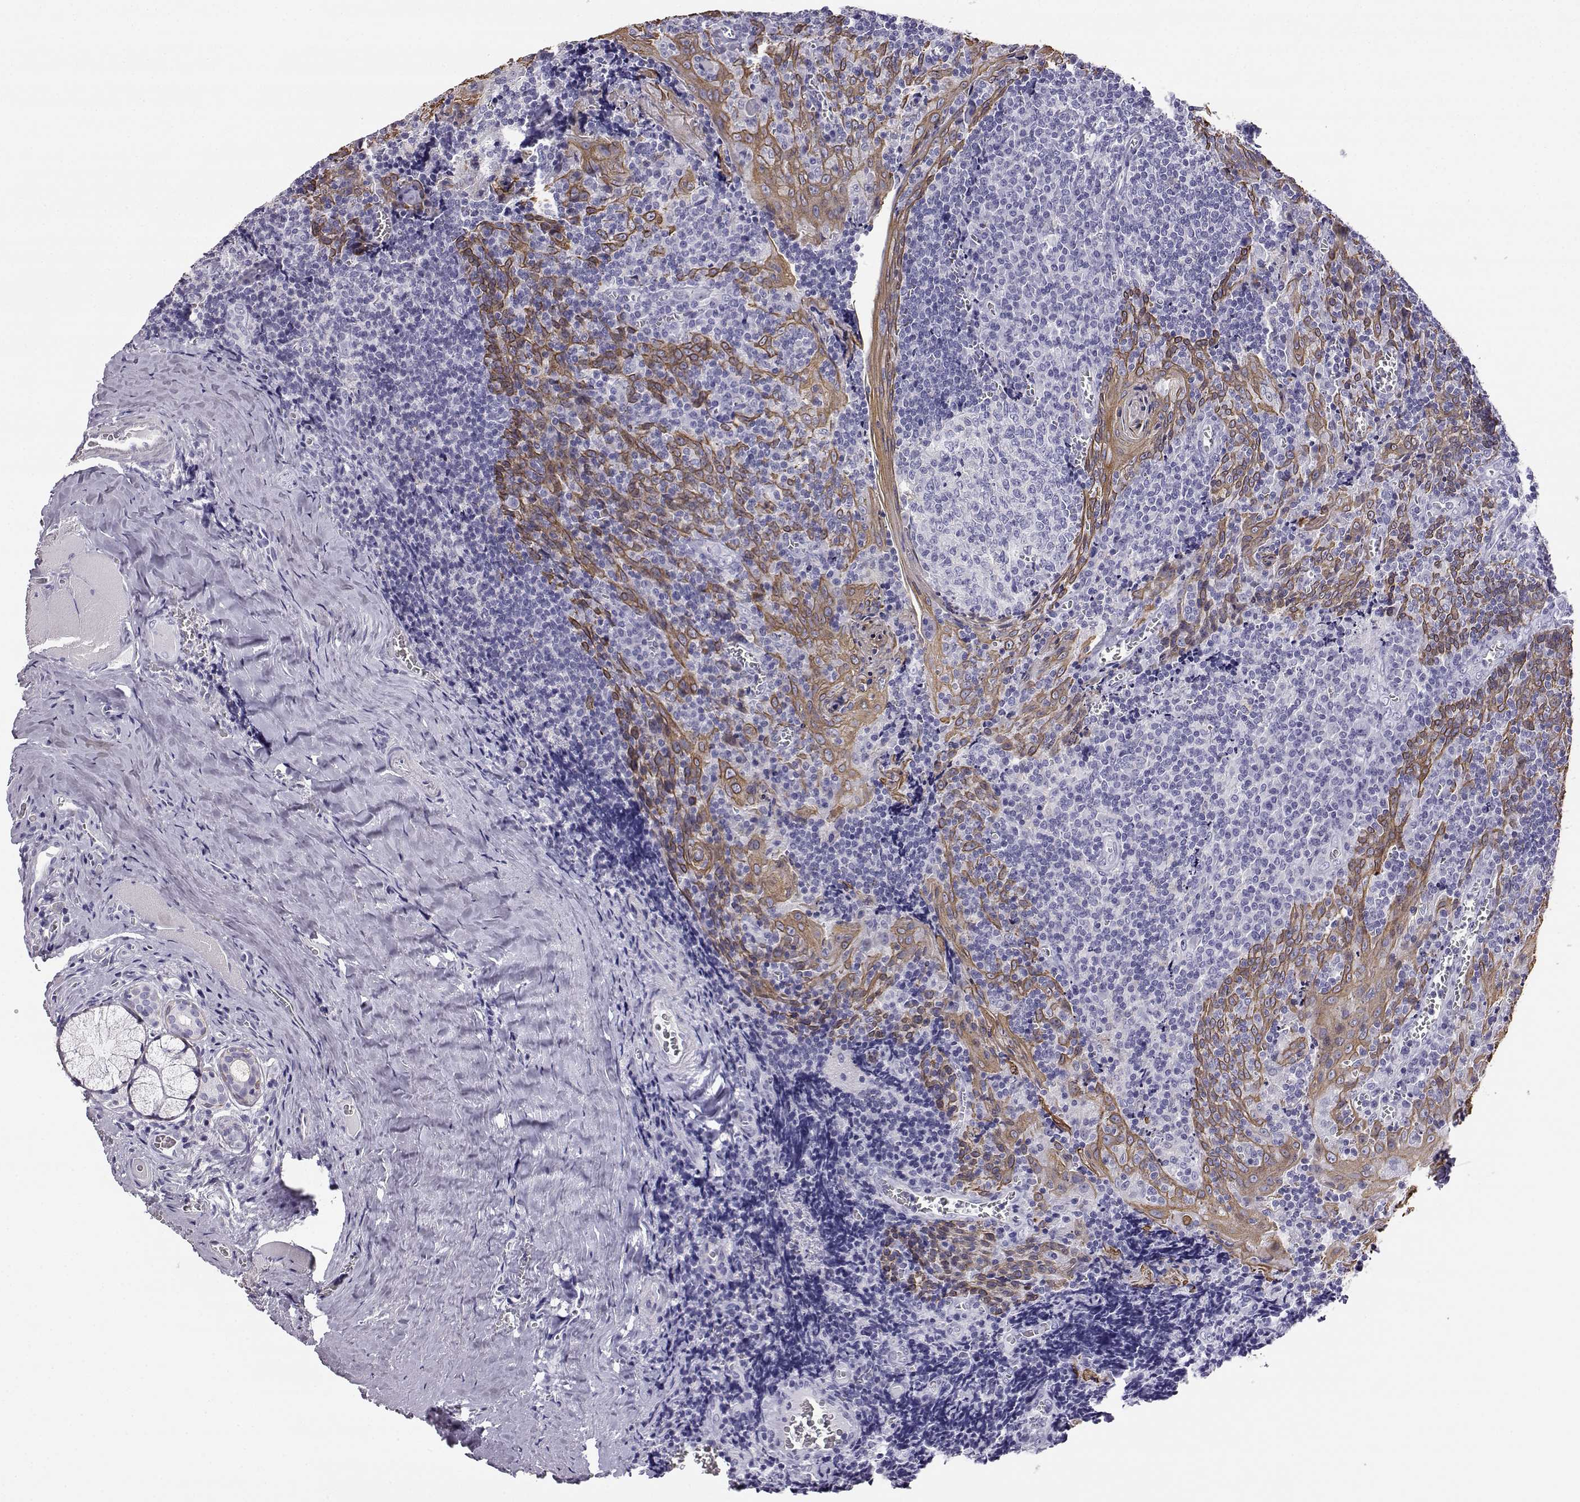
{"staining": {"intensity": "negative", "quantity": "none", "location": "none"}, "tissue": "tonsil", "cell_type": "Germinal center cells", "image_type": "normal", "snomed": [{"axis": "morphology", "description": "Normal tissue, NOS"}, {"axis": "morphology", "description": "Inflammation, NOS"}, {"axis": "topography", "description": "Tonsil"}], "caption": "IHC photomicrograph of normal tonsil: human tonsil stained with DAB (3,3'-diaminobenzidine) displays no significant protein staining in germinal center cells.", "gene": "AKR1B1", "patient": {"sex": "female", "age": 31}}